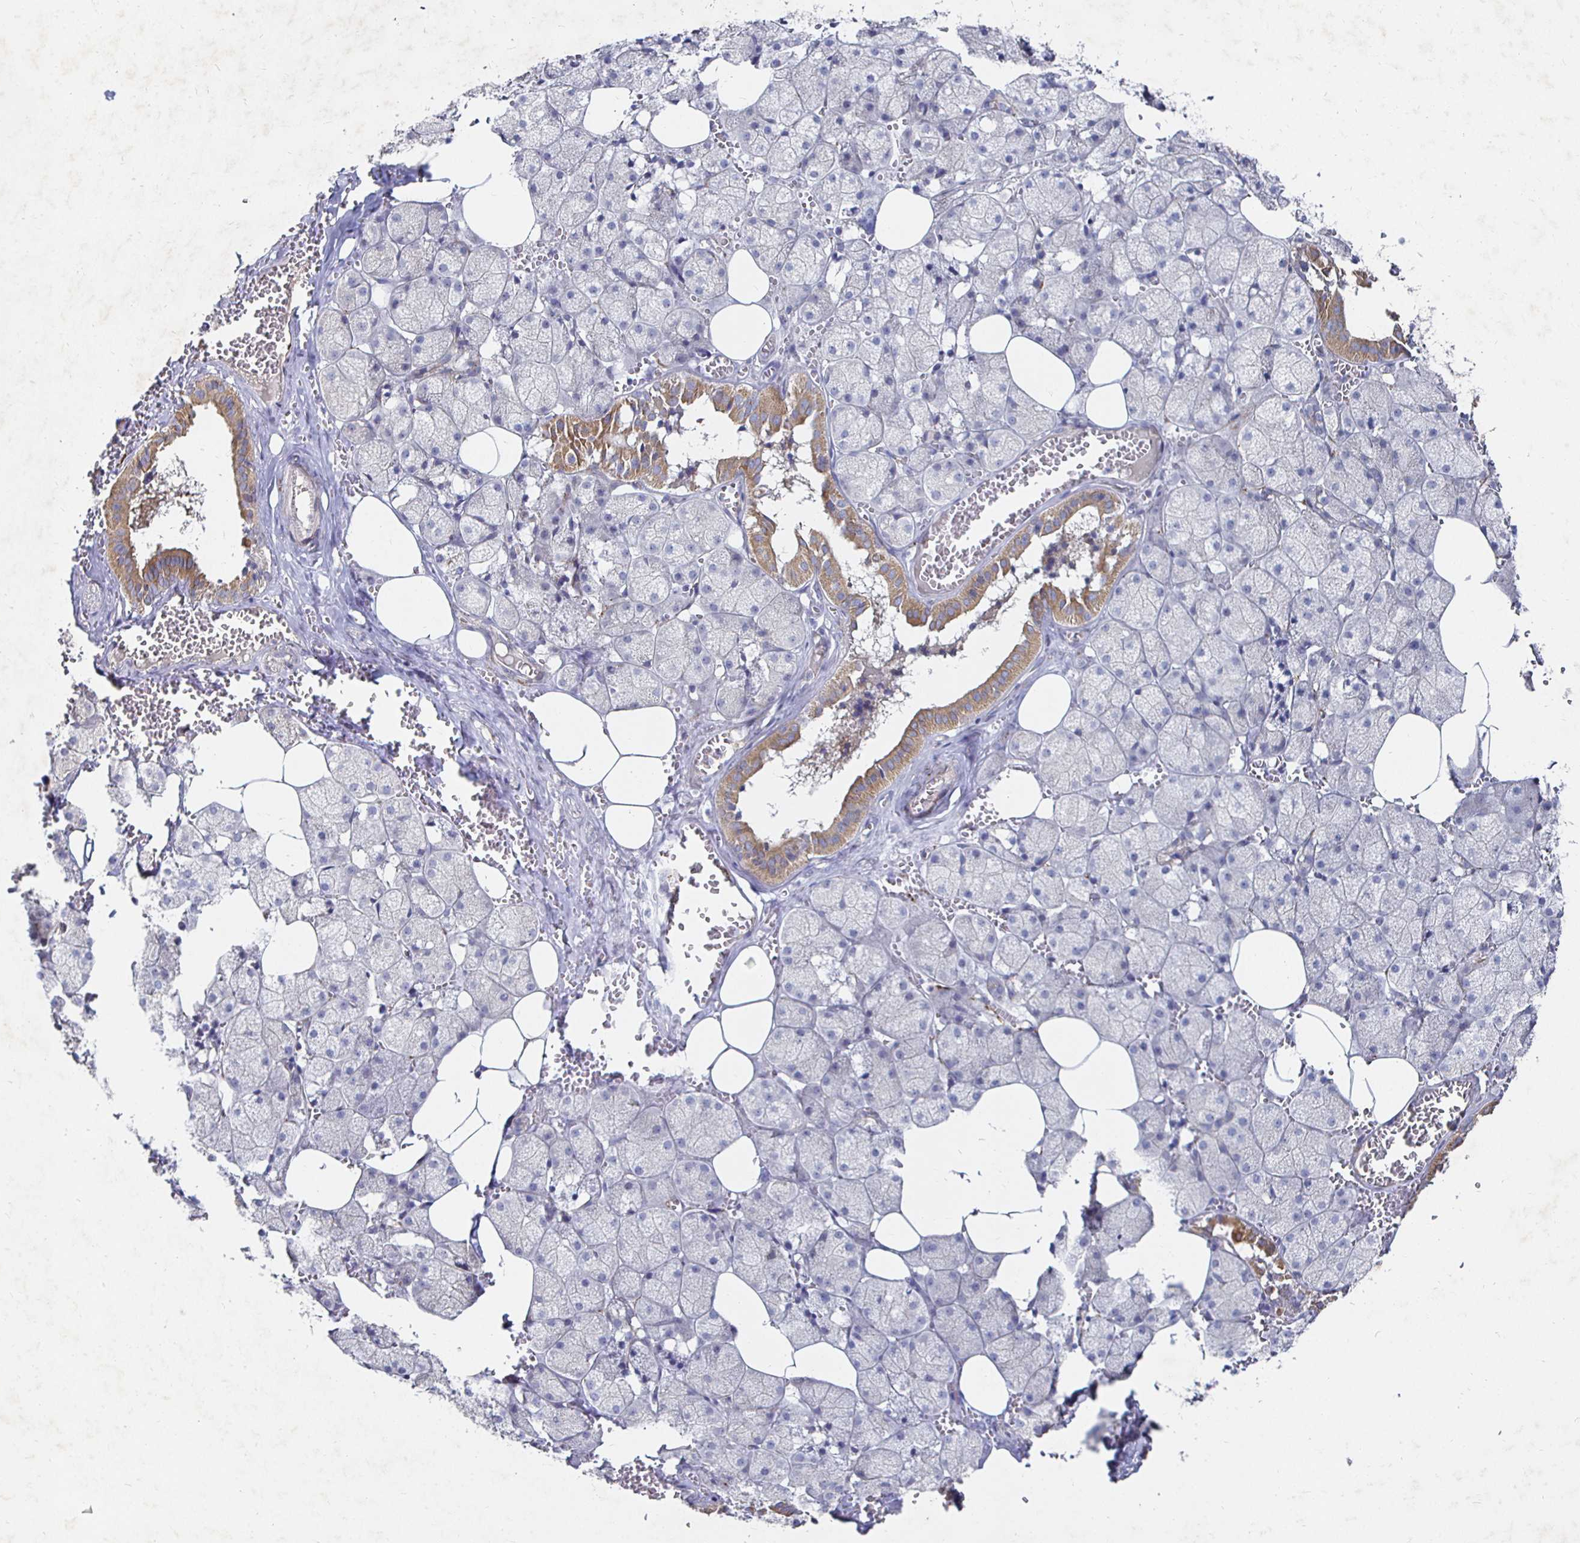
{"staining": {"intensity": "moderate", "quantity": "25%-75%", "location": "cytoplasmic/membranous"}, "tissue": "salivary gland", "cell_type": "Glandular cells", "image_type": "normal", "snomed": [{"axis": "morphology", "description": "Normal tissue, NOS"}, {"axis": "topography", "description": "Salivary gland"}, {"axis": "topography", "description": "Peripheral nerve tissue"}], "caption": "Salivary gland stained with immunohistochemistry shows moderate cytoplasmic/membranous positivity in approximately 25%-75% of glandular cells. The staining was performed using DAB (3,3'-diaminobenzidine), with brown indicating positive protein expression. Nuclei are stained blue with hematoxylin.", "gene": "NRSN1", "patient": {"sex": "male", "age": 38}}